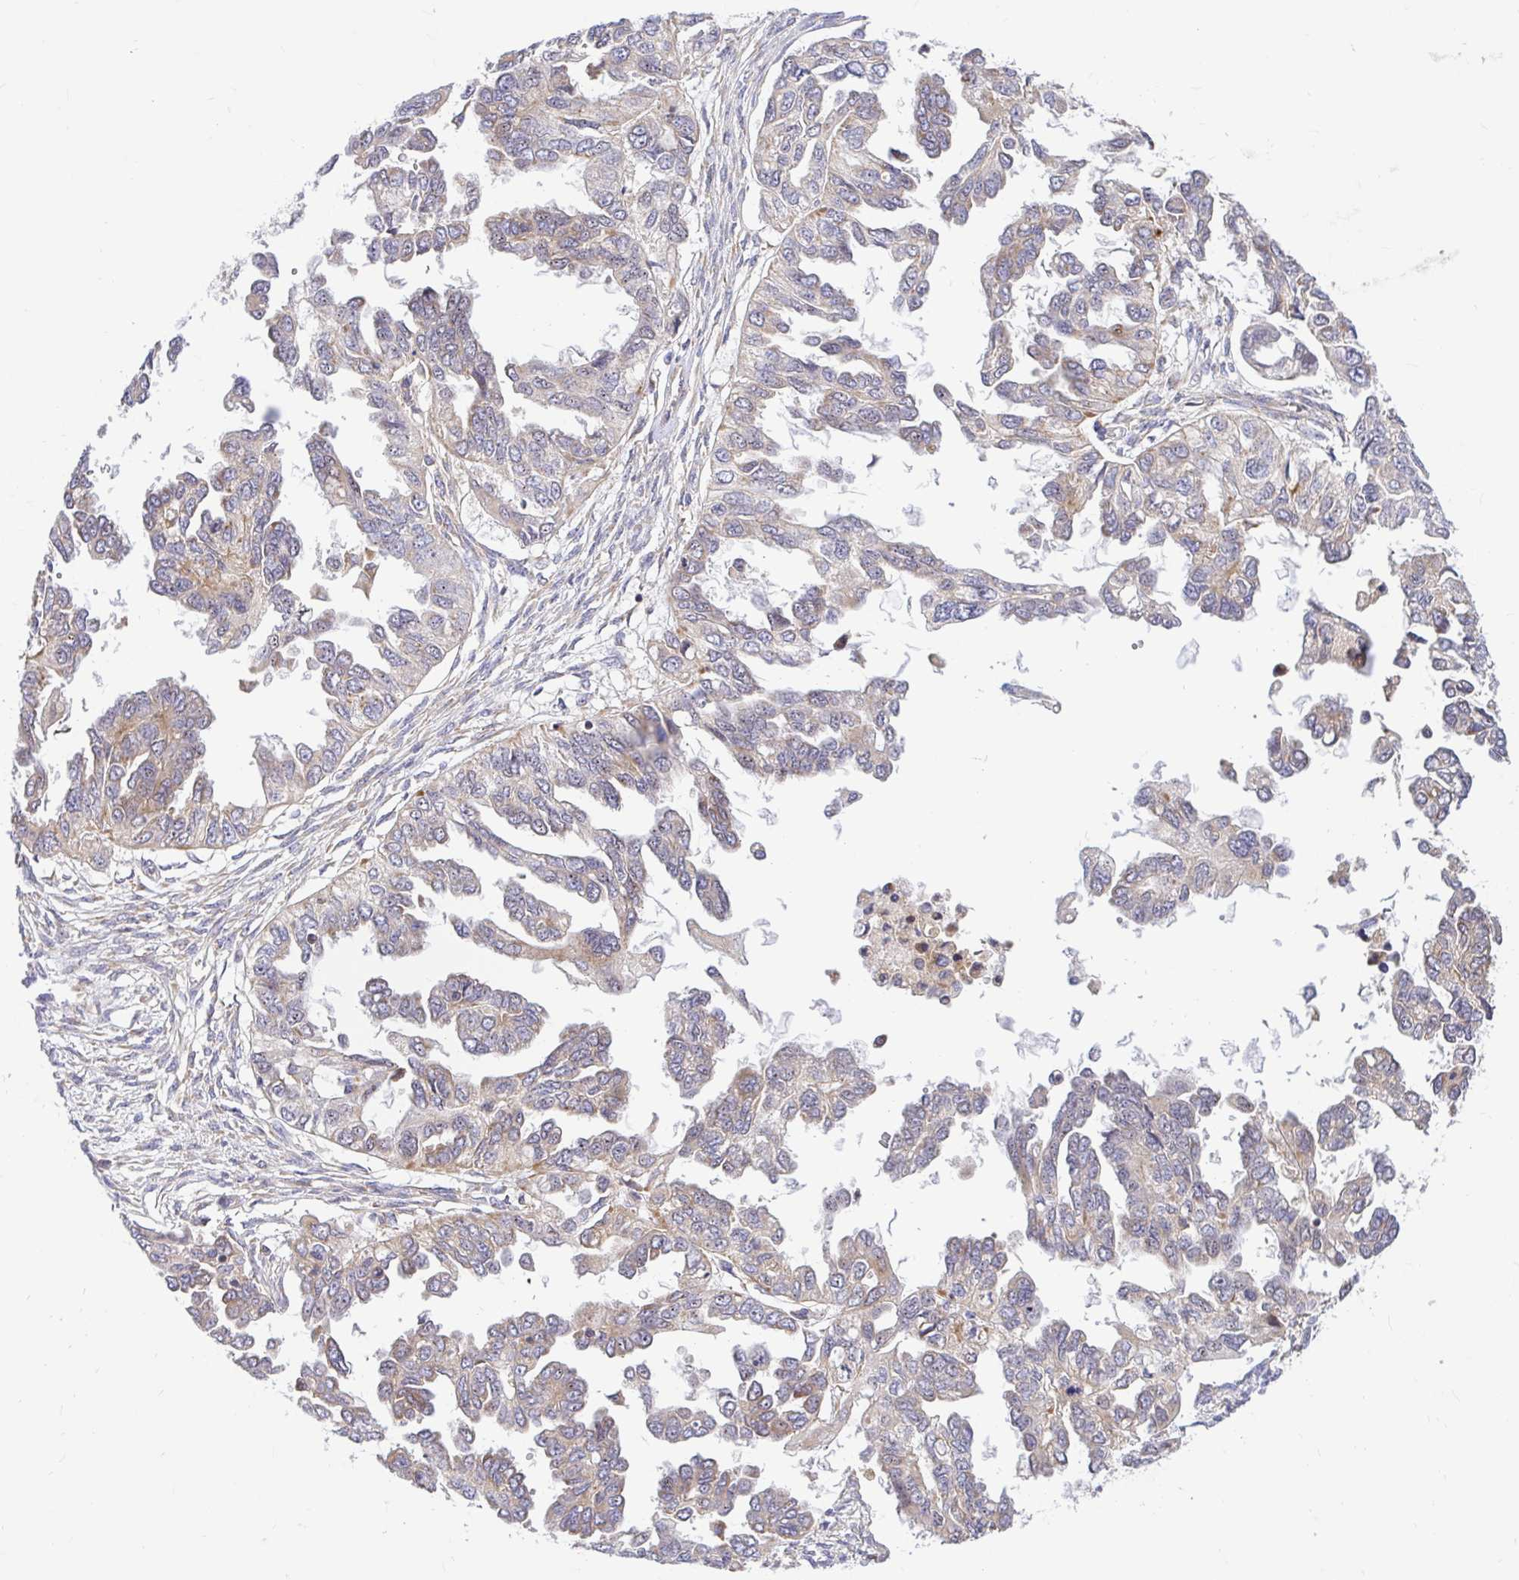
{"staining": {"intensity": "weak", "quantity": "<25%", "location": "cytoplasmic/membranous"}, "tissue": "ovarian cancer", "cell_type": "Tumor cells", "image_type": "cancer", "snomed": [{"axis": "morphology", "description": "Cystadenocarcinoma, serous, NOS"}, {"axis": "topography", "description": "Ovary"}], "caption": "The micrograph reveals no staining of tumor cells in ovarian cancer. Brightfield microscopy of IHC stained with DAB (3,3'-diaminobenzidine) (brown) and hematoxylin (blue), captured at high magnification.", "gene": "VTI1B", "patient": {"sex": "female", "age": 53}}